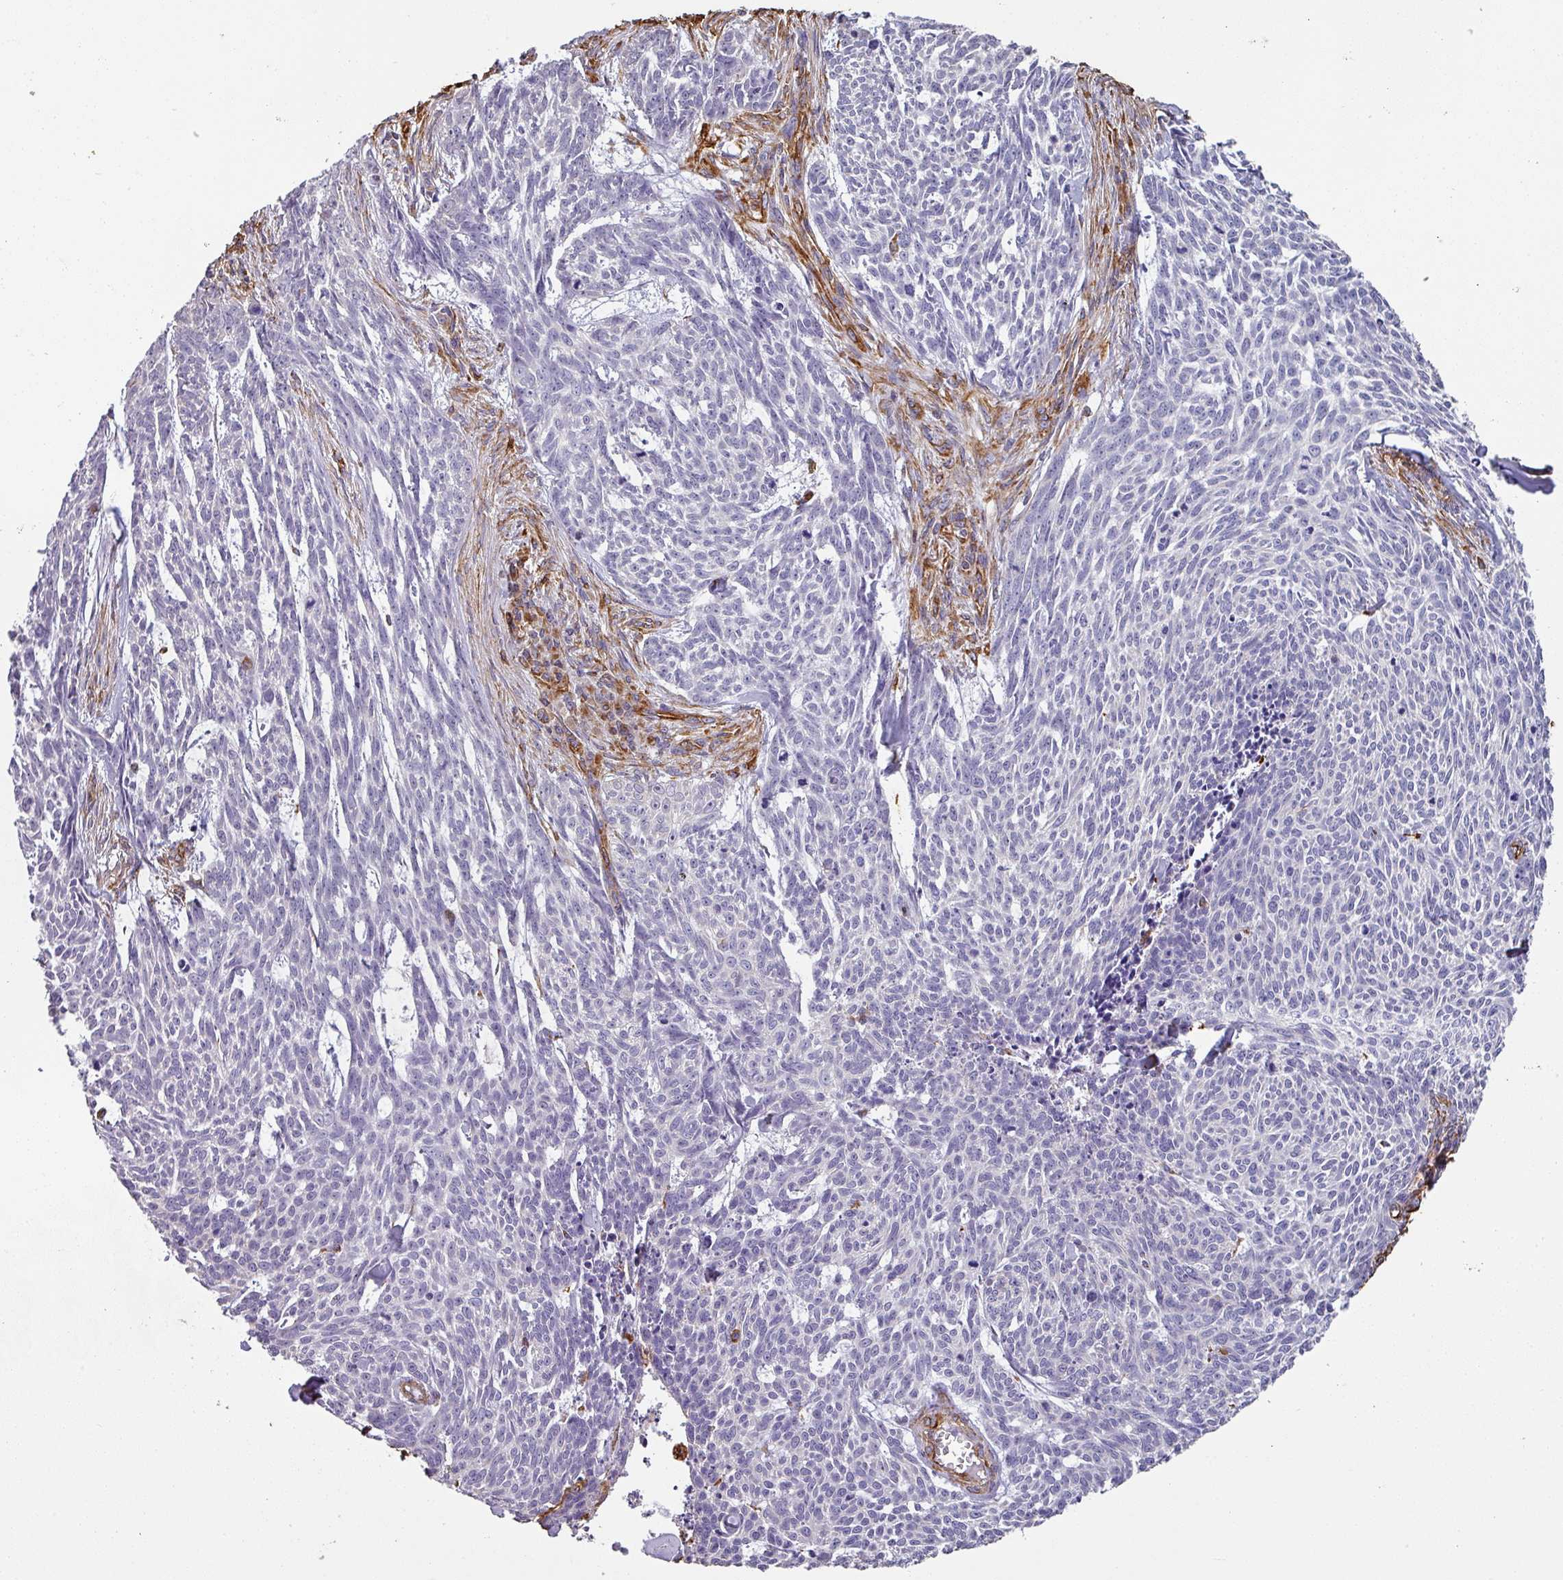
{"staining": {"intensity": "negative", "quantity": "none", "location": "none"}, "tissue": "skin cancer", "cell_type": "Tumor cells", "image_type": "cancer", "snomed": [{"axis": "morphology", "description": "Basal cell carcinoma"}, {"axis": "topography", "description": "Skin"}], "caption": "DAB immunohistochemical staining of skin cancer exhibits no significant positivity in tumor cells.", "gene": "ZNF280C", "patient": {"sex": "female", "age": 93}}